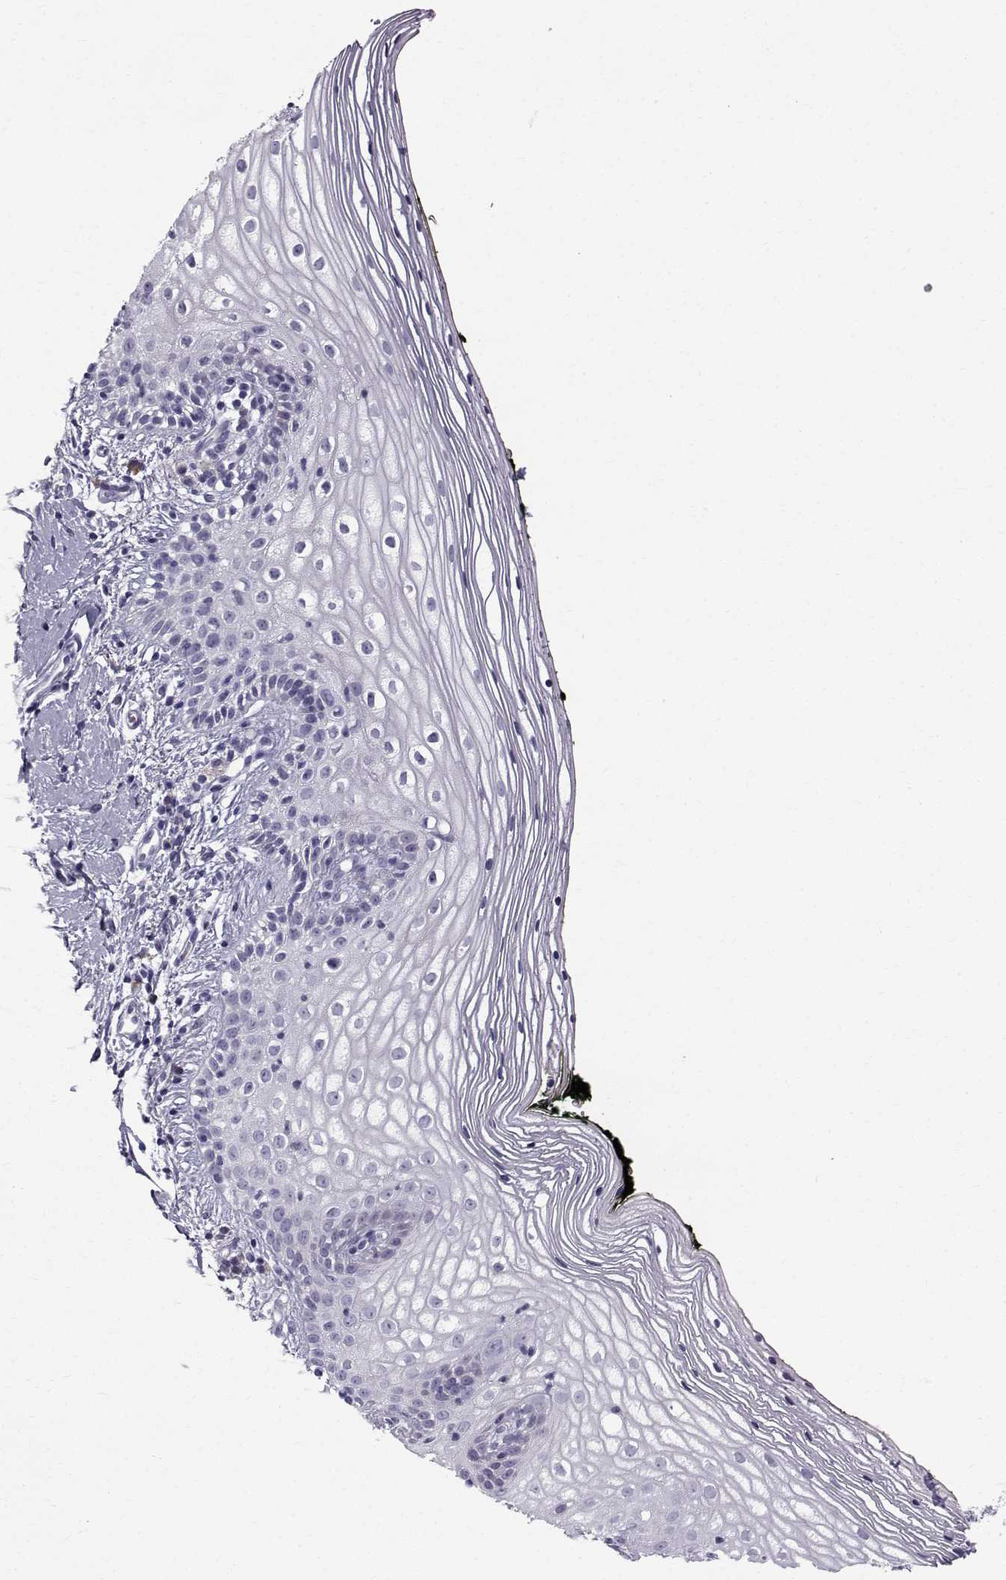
{"staining": {"intensity": "negative", "quantity": "none", "location": "none"}, "tissue": "vagina", "cell_type": "Squamous epithelial cells", "image_type": "normal", "snomed": [{"axis": "morphology", "description": "Normal tissue, NOS"}, {"axis": "topography", "description": "Vagina"}], "caption": "Immunohistochemistry of unremarkable human vagina displays no expression in squamous epithelial cells. The staining is performed using DAB brown chromogen with nuclei counter-stained in using hematoxylin.", "gene": "ROPN1B", "patient": {"sex": "female", "age": 47}}